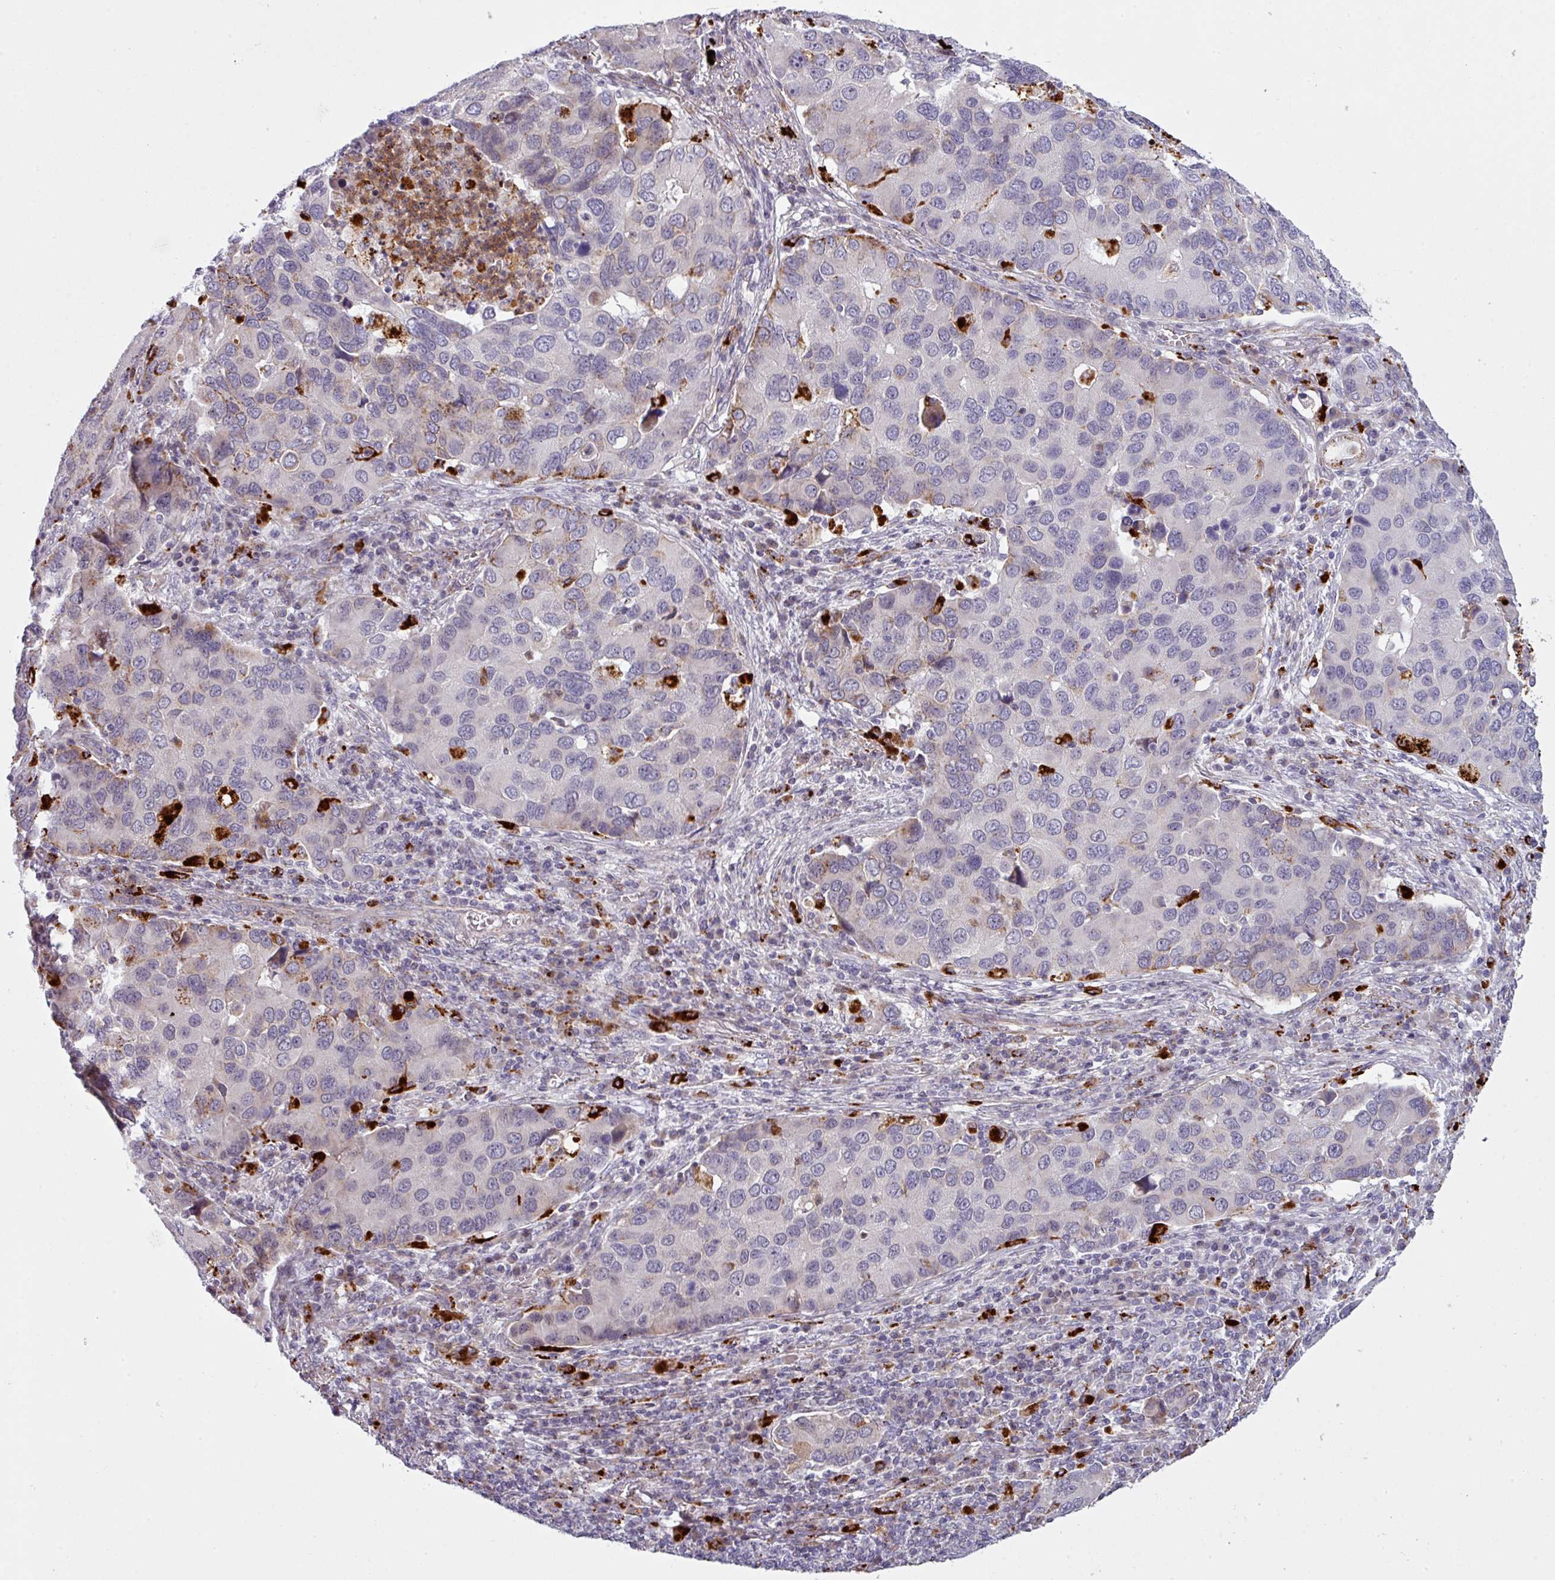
{"staining": {"intensity": "moderate", "quantity": "<25%", "location": "cytoplasmic/membranous"}, "tissue": "lung cancer", "cell_type": "Tumor cells", "image_type": "cancer", "snomed": [{"axis": "morphology", "description": "Aneuploidy"}, {"axis": "morphology", "description": "Adenocarcinoma, NOS"}, {"axis": "topography", "description": "Lymph node"}, {"axis": "topography", "description": "Lung"}], "caption": "Brown immunohistochemical staining in human lung cancer reveals moderate cytoplasmic/membranous expression in about <25% of tumor cells.", "gene": "MAP7D2", "patient": {"sex": "female", "age": 74}}